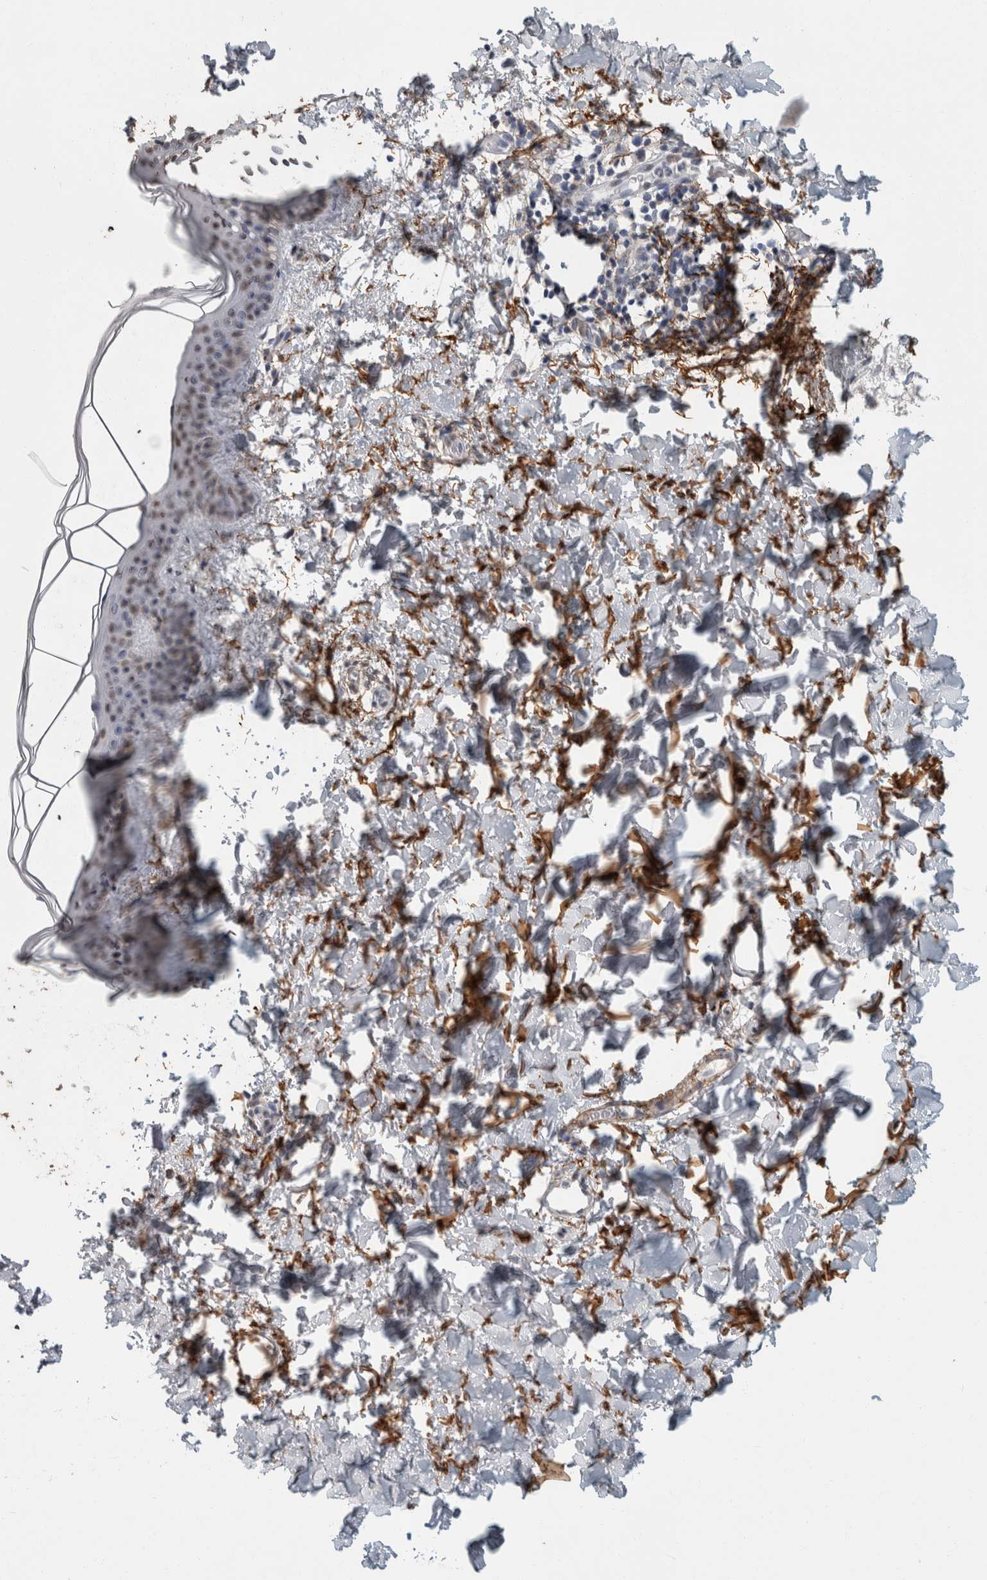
{"staining": {"intensity": "moderate", "quantity": ">75%", "location": "cytoplasmic/membranous"}, "tissue": "skin", "cell_type": "Fibroblasts", "image_type": "normal", "snomed": [{"axis": "morphology", "description": "Normal tissue, NOS"}, {"axis": "topography", "description": "Skin"}], "caption": "Benign skin reveals moderate cytoplasmic/membranous positivity in approximately >75% of fibroblasts (Brightfield microscopy of DAB IHC at high magnification)..", "gene": "LTBP1", "patient": {"sex": "female", "age": 46}}